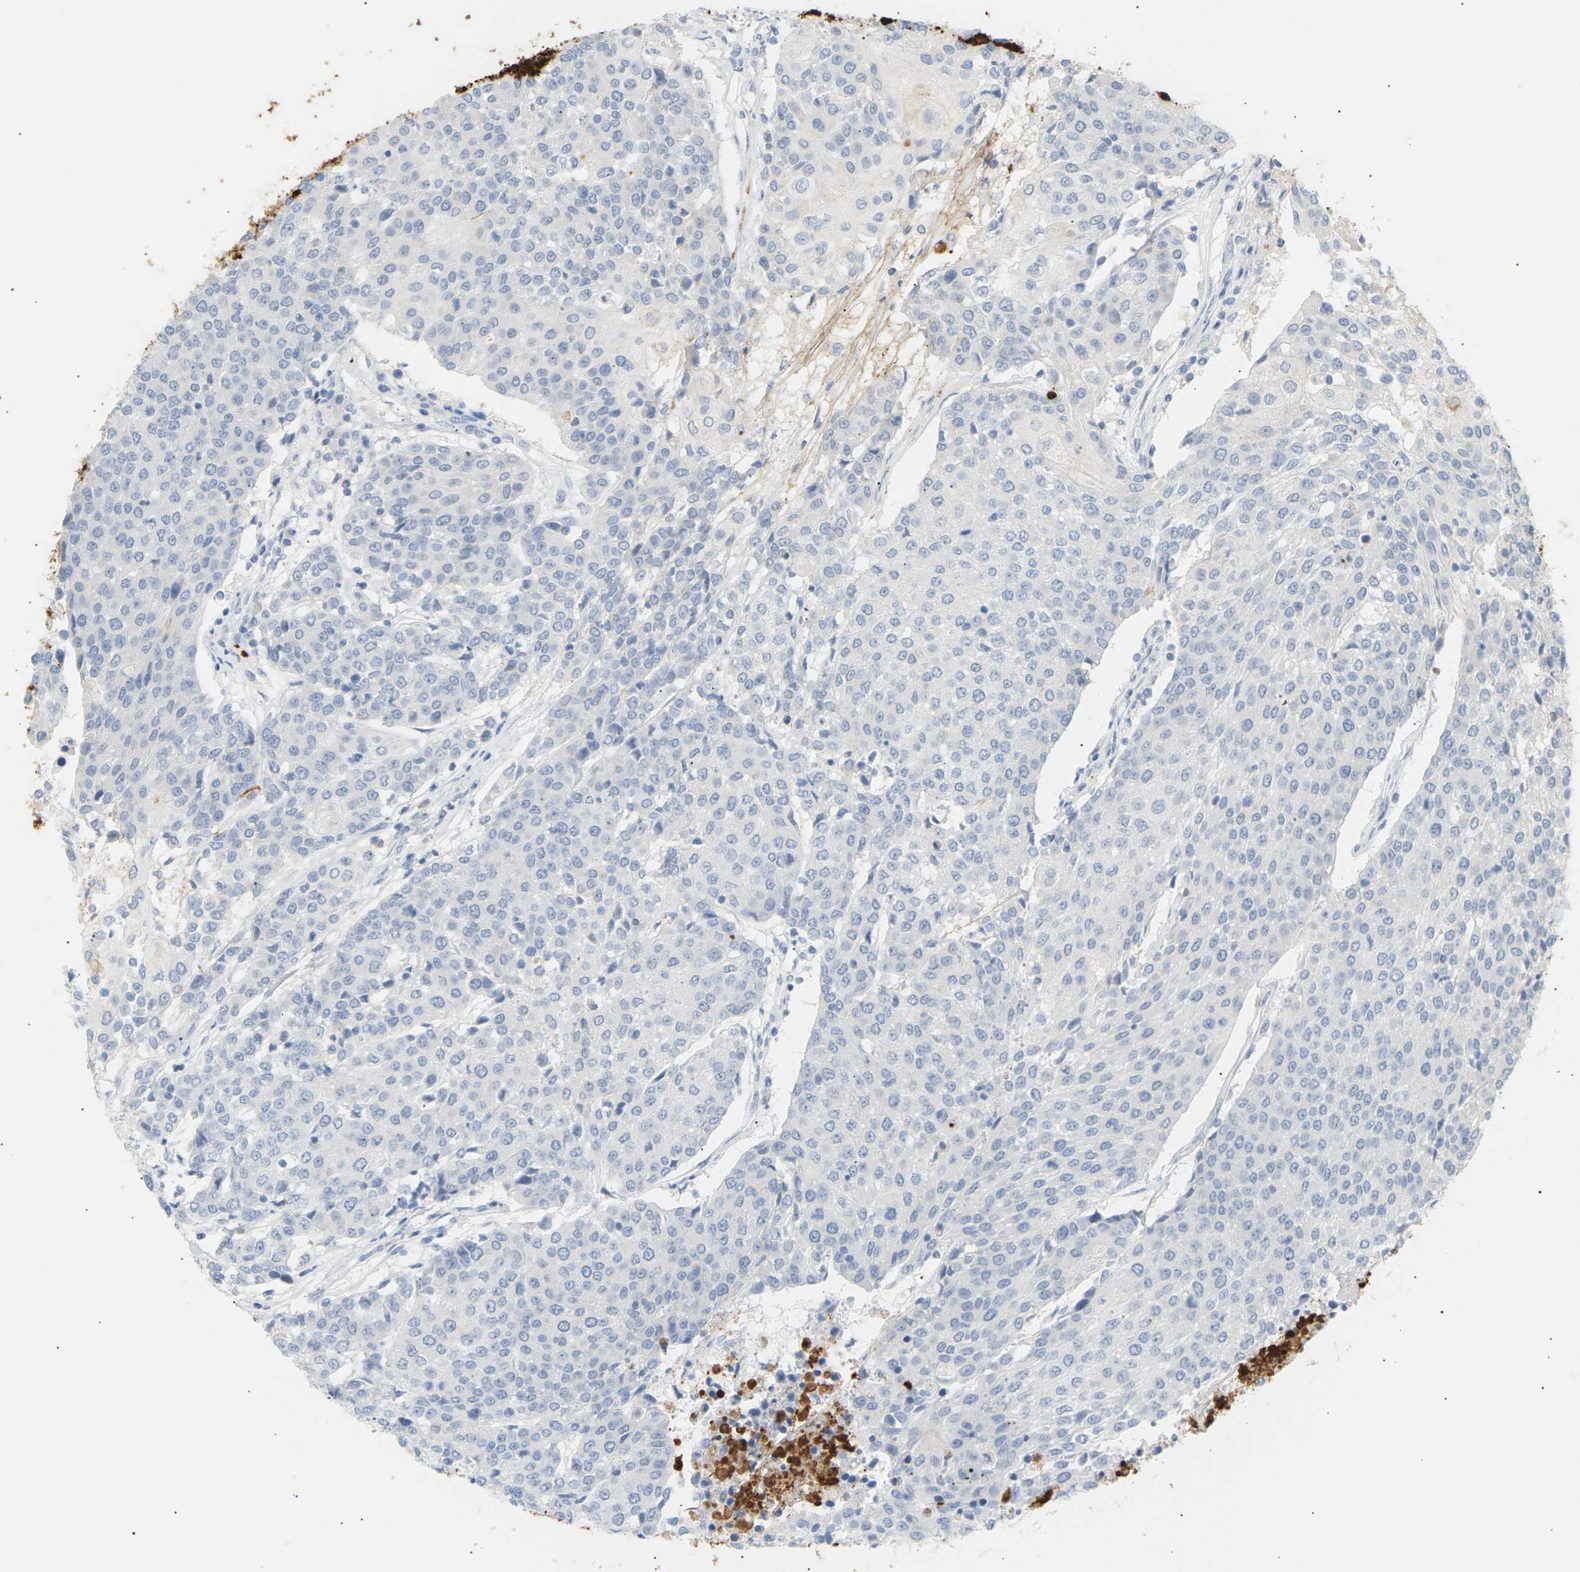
{"staining": {"intensity": "negative", "quantity": "none", "location": "none"}, "tissue": "urothelial cancer", "cell_type": "Tumor cells", "image_type": "cancer", "snomed": [{"axis": "morphology", "description": "Urothelial carcinoma, High grade"}, {"axis": "topography", "description": "Urinary bladder"}], "caption": "Tumor cells show no significant protein positivity in urothelial carcinoma (high-grade).", "gene": "CLU", "patient": {"sex": "female", "age": 85}}